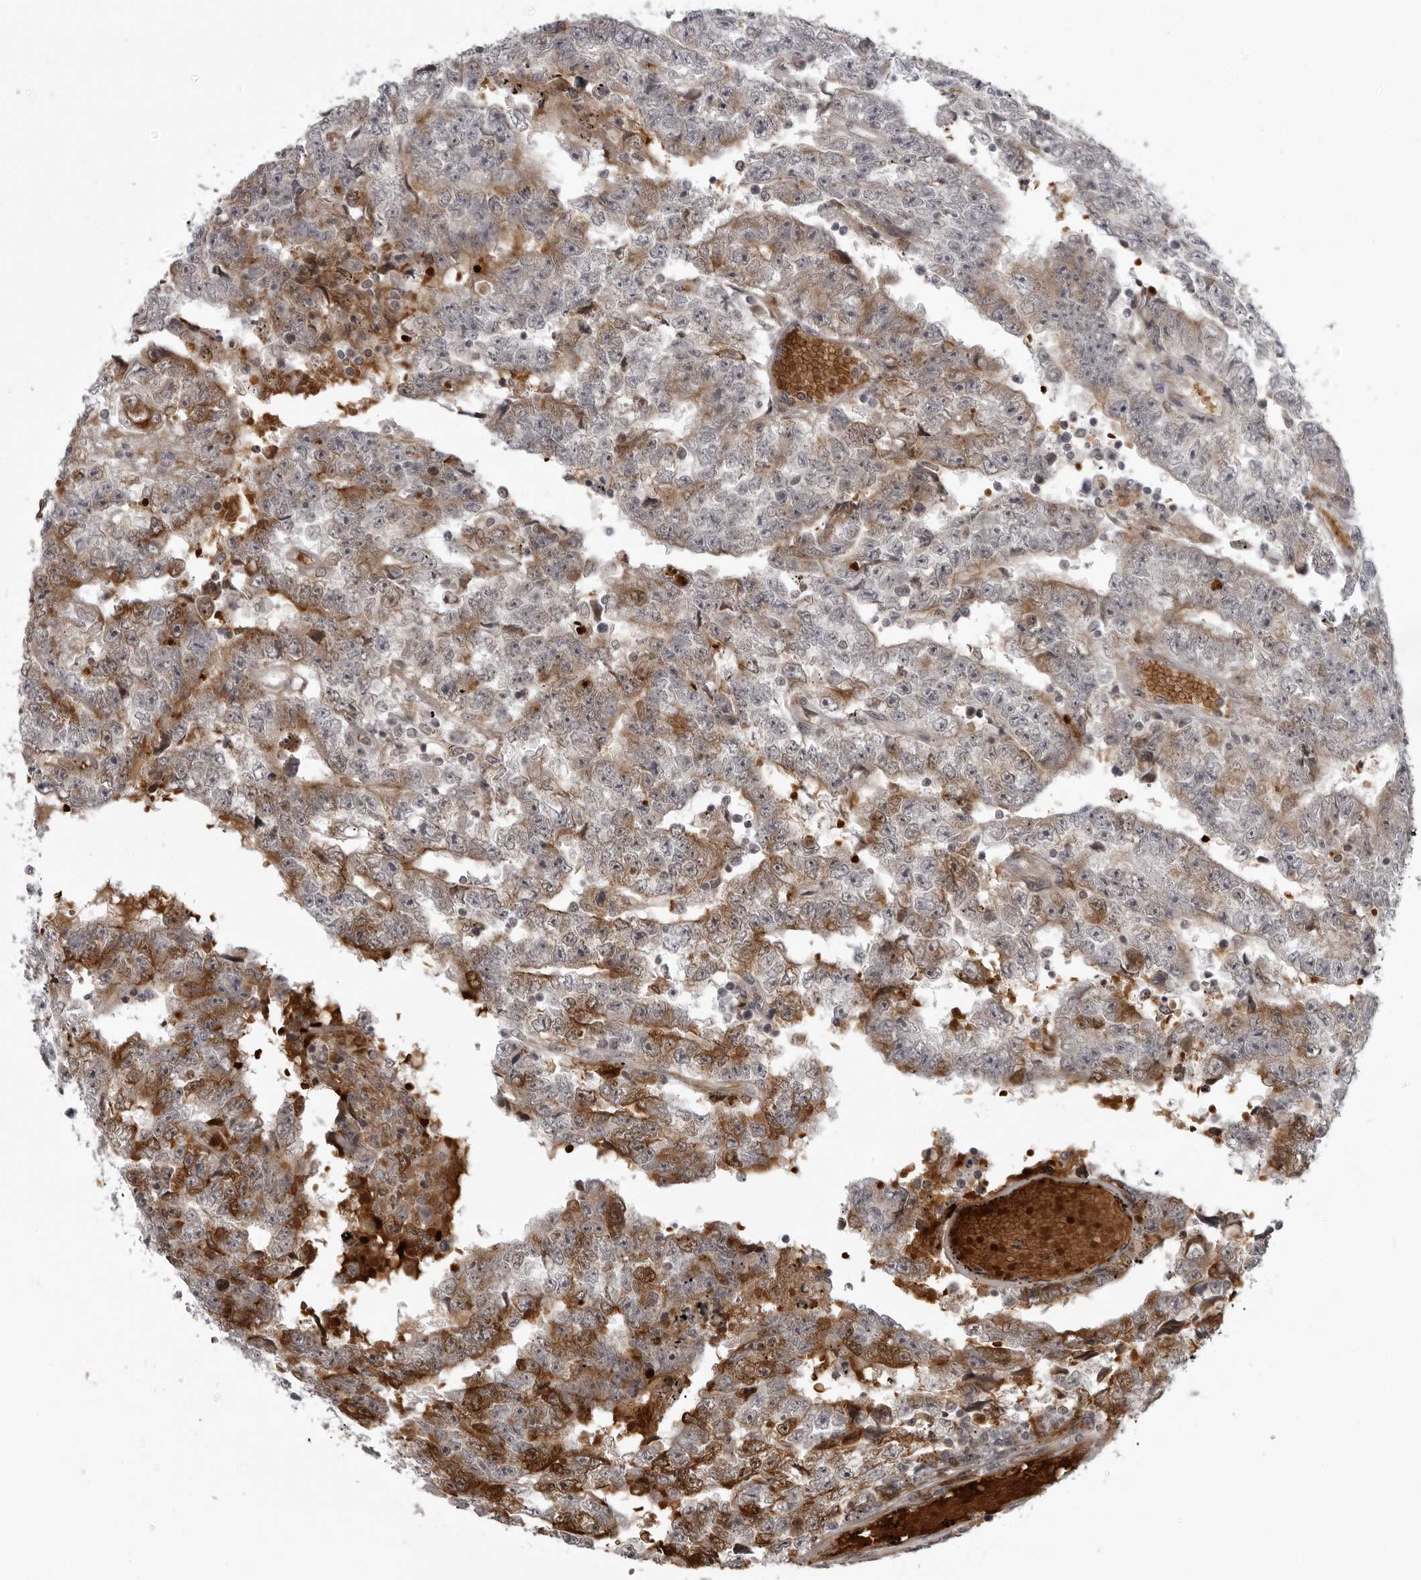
{"staining": {"intensity": "moderate", "quantity": "25%-75%", "location": "cytoplasmic/membranous"}, "tissue": "testis cancer", "cell_type": "Tumor cells", "image_type": "cancer", "snomed": [{"axis": "morphology", "description": "Carcinoma, Embryonal, NOS"}, {"axis": "topography", "description": "Testis"}], "caption": "Testis embryonal carcinoma stained for a protein exhibits moderate cytoplasmic/membranous positivity in tumor cells. The staining was performed using DAB (3,3'-diaminobenzidine) to visualize the protein expression in brown, while the nuclei were stained in blue with hematoxylin (Magnification: 20x).", "gene": "THOP1", "patient": {"sex": "male", "age": 25}}